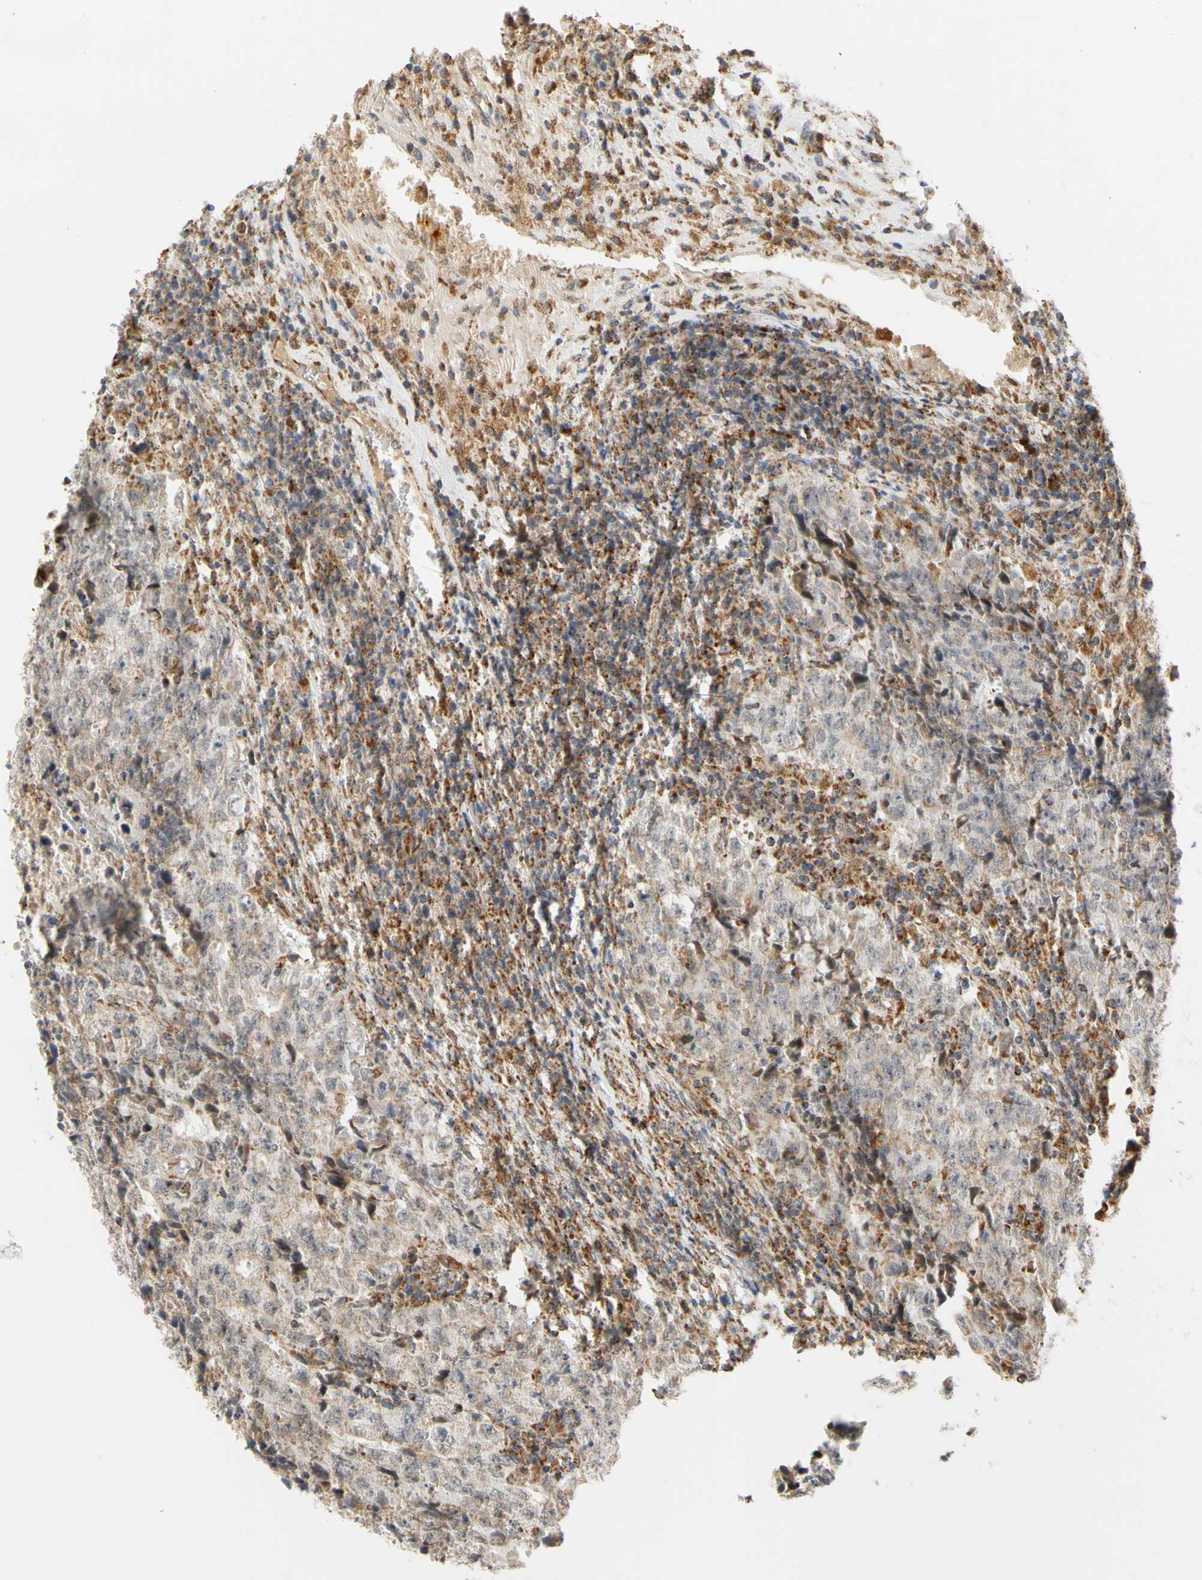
{"staining": {"intensity": "weak", "quantity": "25%-75%", "location": "cytoplasmic/membranous"}, "tissue": "testis cancer", "cell_type": "Tumor cells", "image_type": "cancer", "snomed": [{"axis": "morphology", "description": "Necrosis, NOS"}, {"axis": "morphology", "description": "Carcinoma, Embryonal, NOS"}, {"axis": "topography", "description": "Testis"}], "caption": "Weak cytoplasmic/membranous protein positivity is appreciated in approximately 25%-75% of tumor cells in testis cancer (embryonal carcinoma). (Brightfield microscopy of DAB IHC at high magnification).", "gene": "SFXN3", "patient": {"sex": "male", "age": 19}}